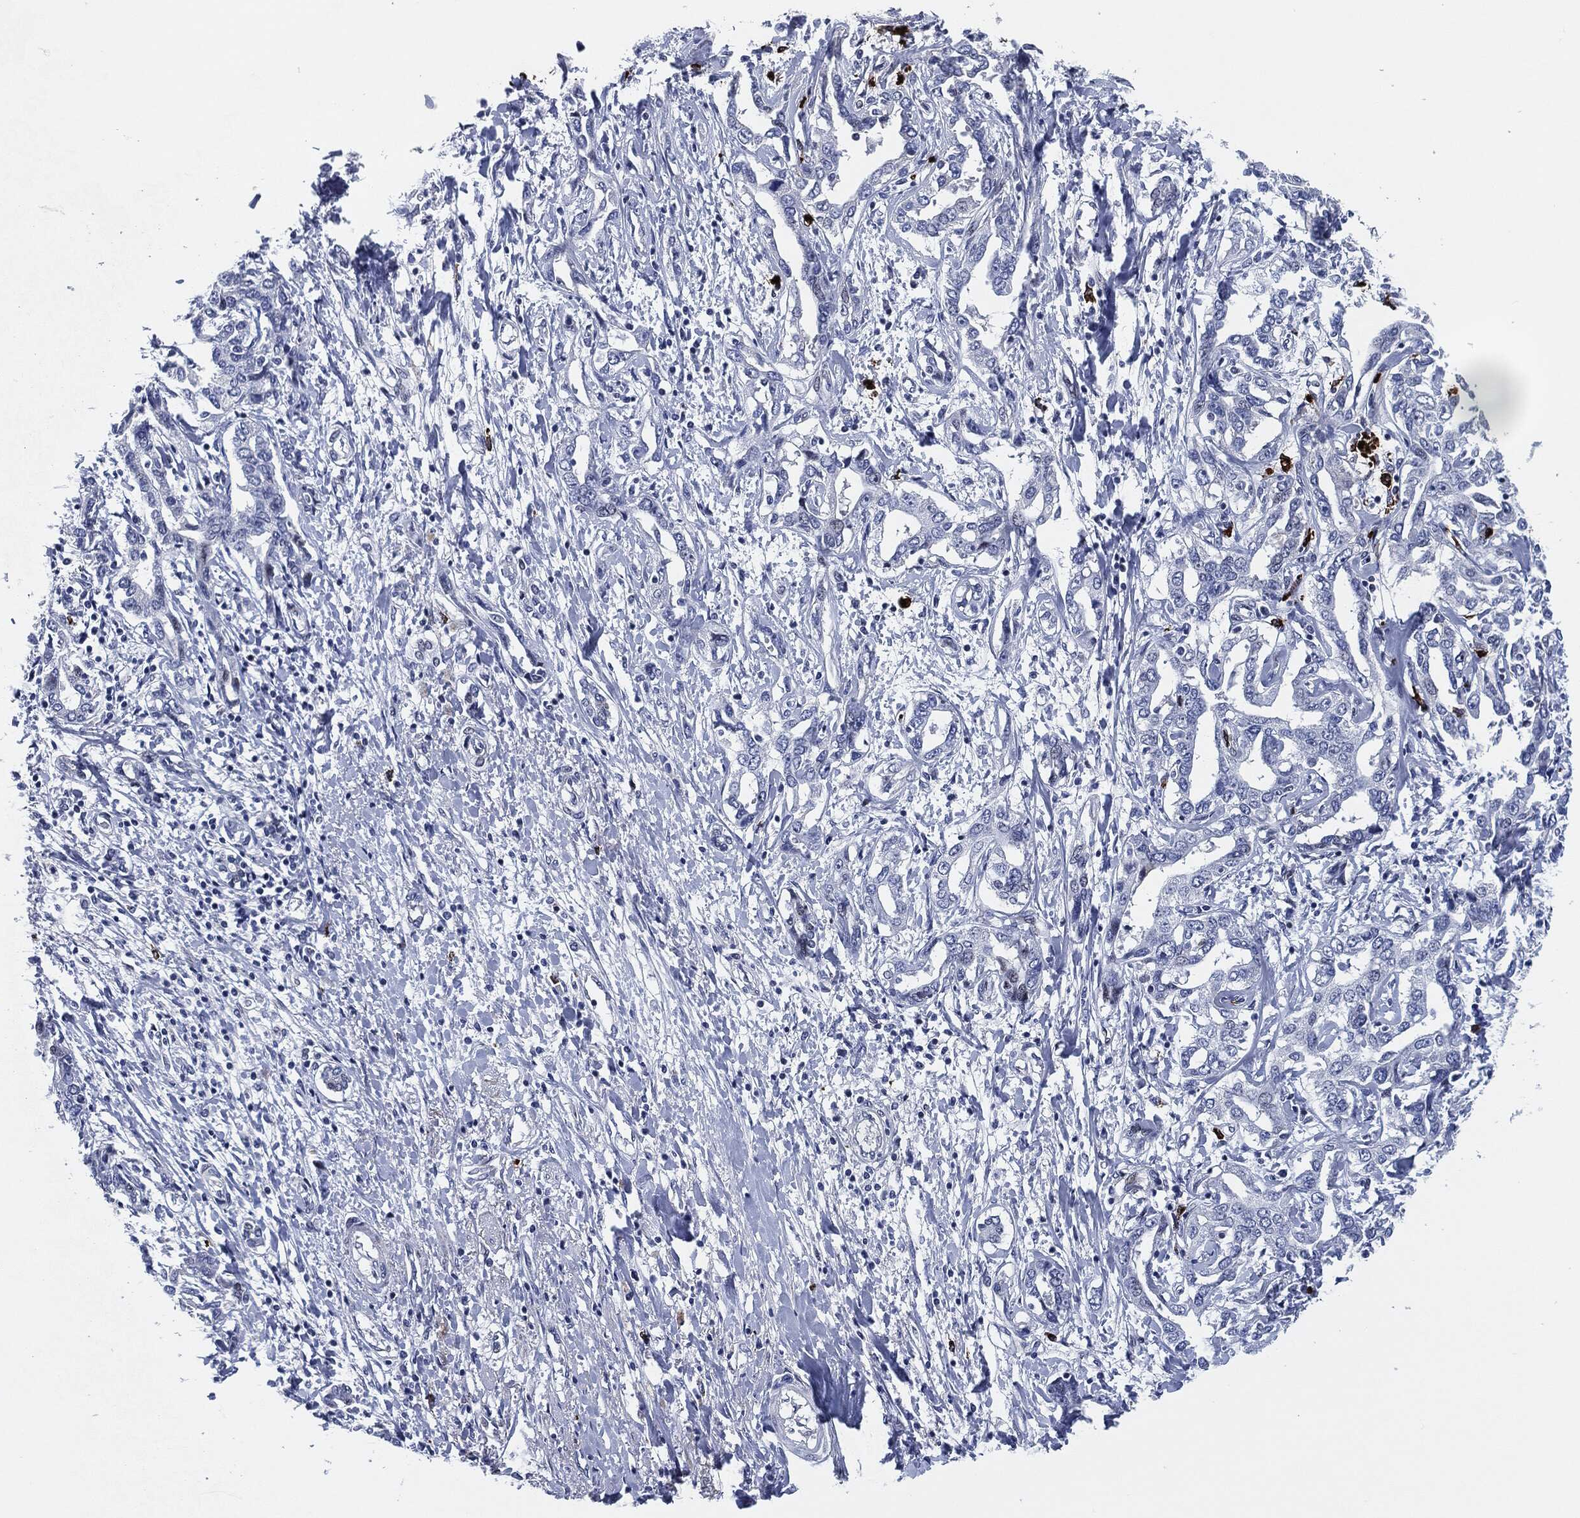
{"staining": {"intensity": "negative", "quantity": "none", "location": "none"}, "tissue": "liver cancer", "cell_type": "Tumor cells", "image_type": "cancer", "snomed": [{"axis": "morphology", "description": "Cholangiocarcinoma"}, {"axis": "topography", "description": "Liver"}], "caption": "Immunohistochemistry histopathology image of human liver cholangiocarcinoma stained for a protein (brown), which reveals no expression in tumor cells.", "gene": "MPO", "patient": {"sex": "male", "age": 59}}